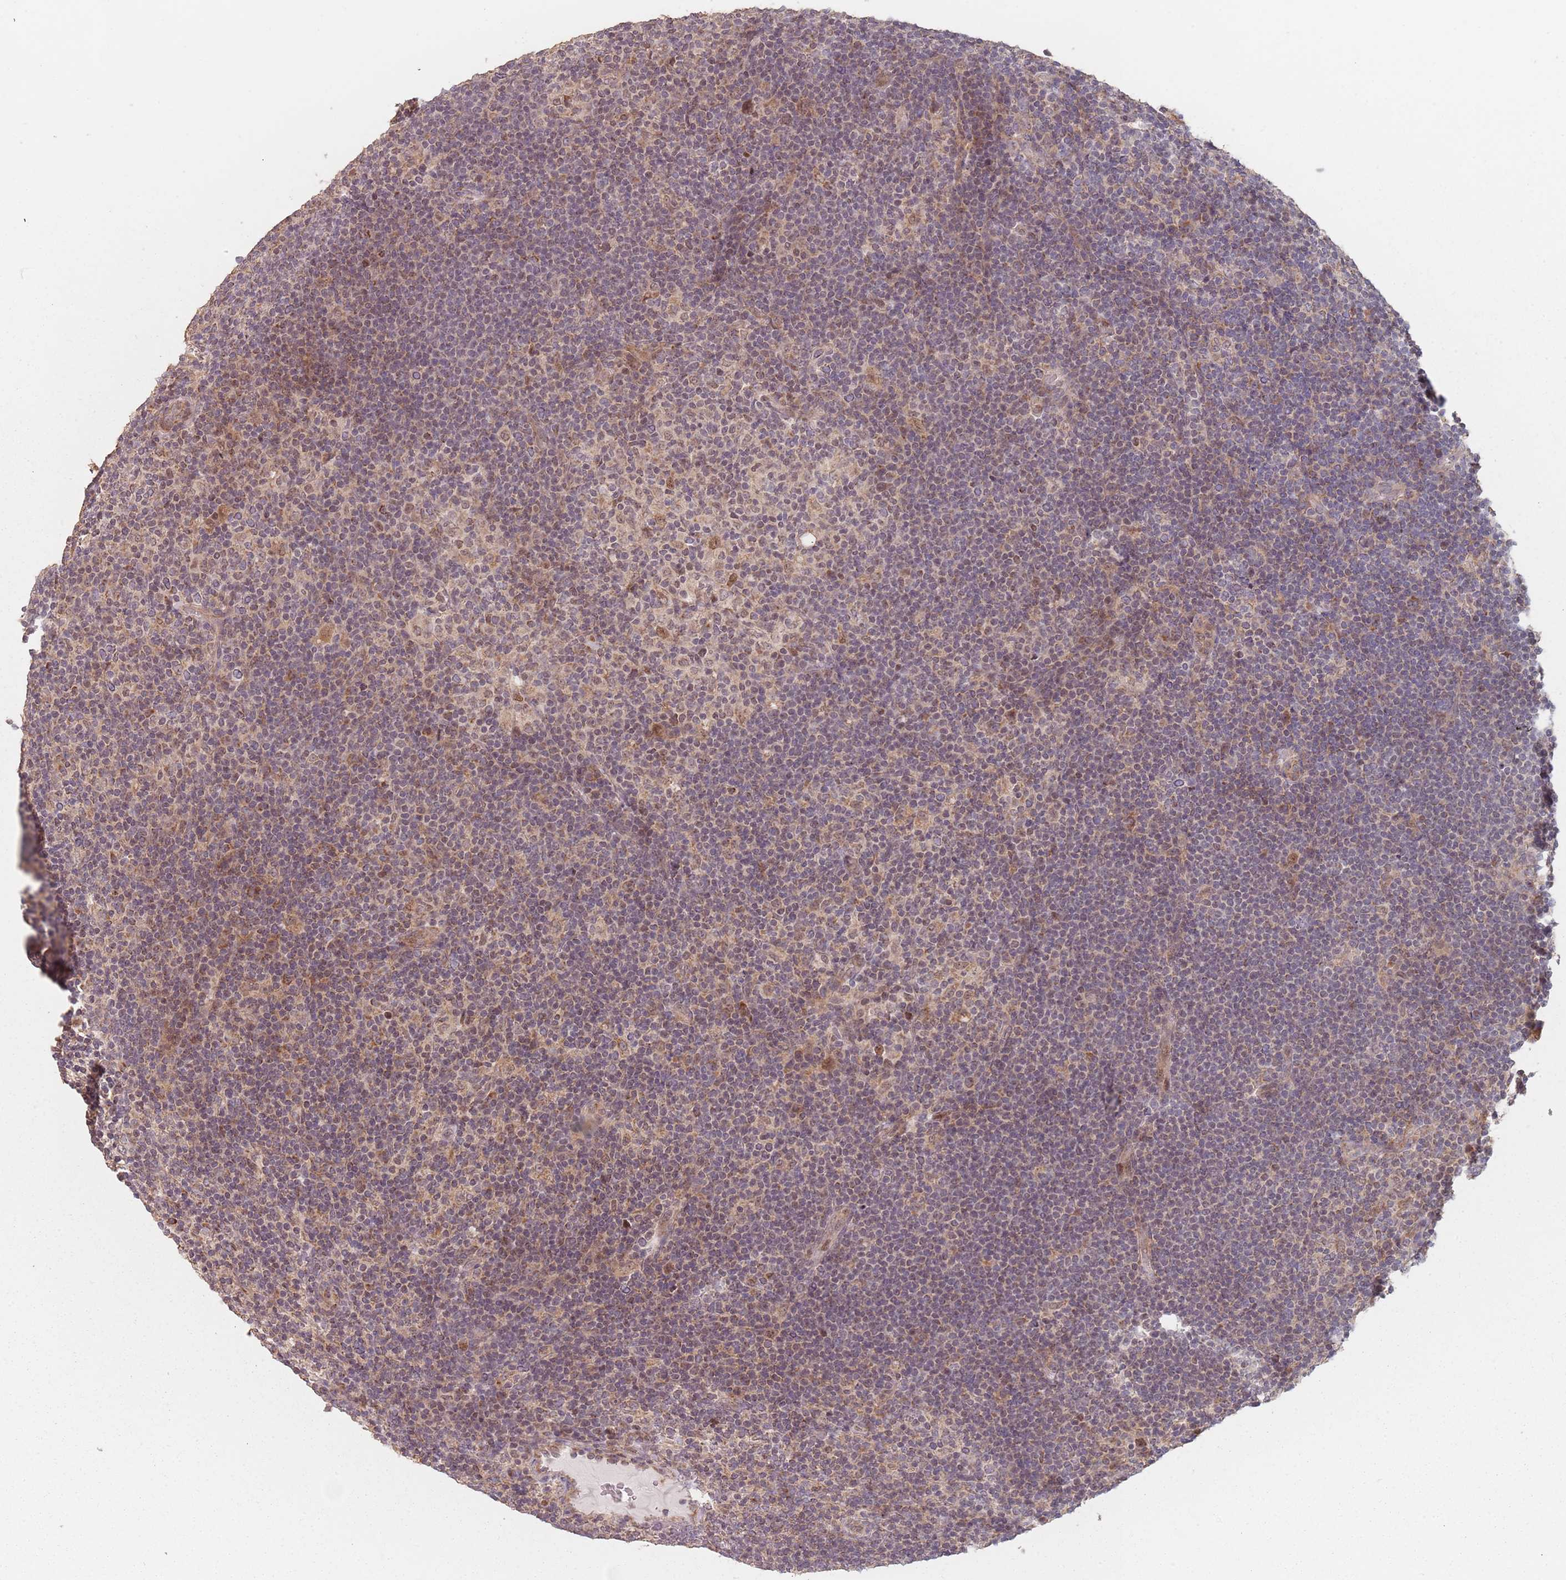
{"staining": {"intensity": "moderate", "quantity": ">75%", "location": "nuclear"}, "tissue": "lymphoma", "cell_type": "Tumor cells", "image_type": "cancer", "snomed": [{"axis": "morphology", "description": "Hodgkin's disease, NOS"}, {"axis": "topography", "description": "Lymph node"}], "caption": "IHC (DAB (3,3'-diaminobenzidine)) staining of human Hodgkin's disease reveals moderate nuclear protein expression in approximately >75% of tumor cells. Using DAB (3,3'-diaminobenzidine) (brown) and hematoxylin (blue) stains, captured at high magnification using brightfield microscopy.", "gene": "VPS52", "patient": {"sex": "female", "age": 57}}